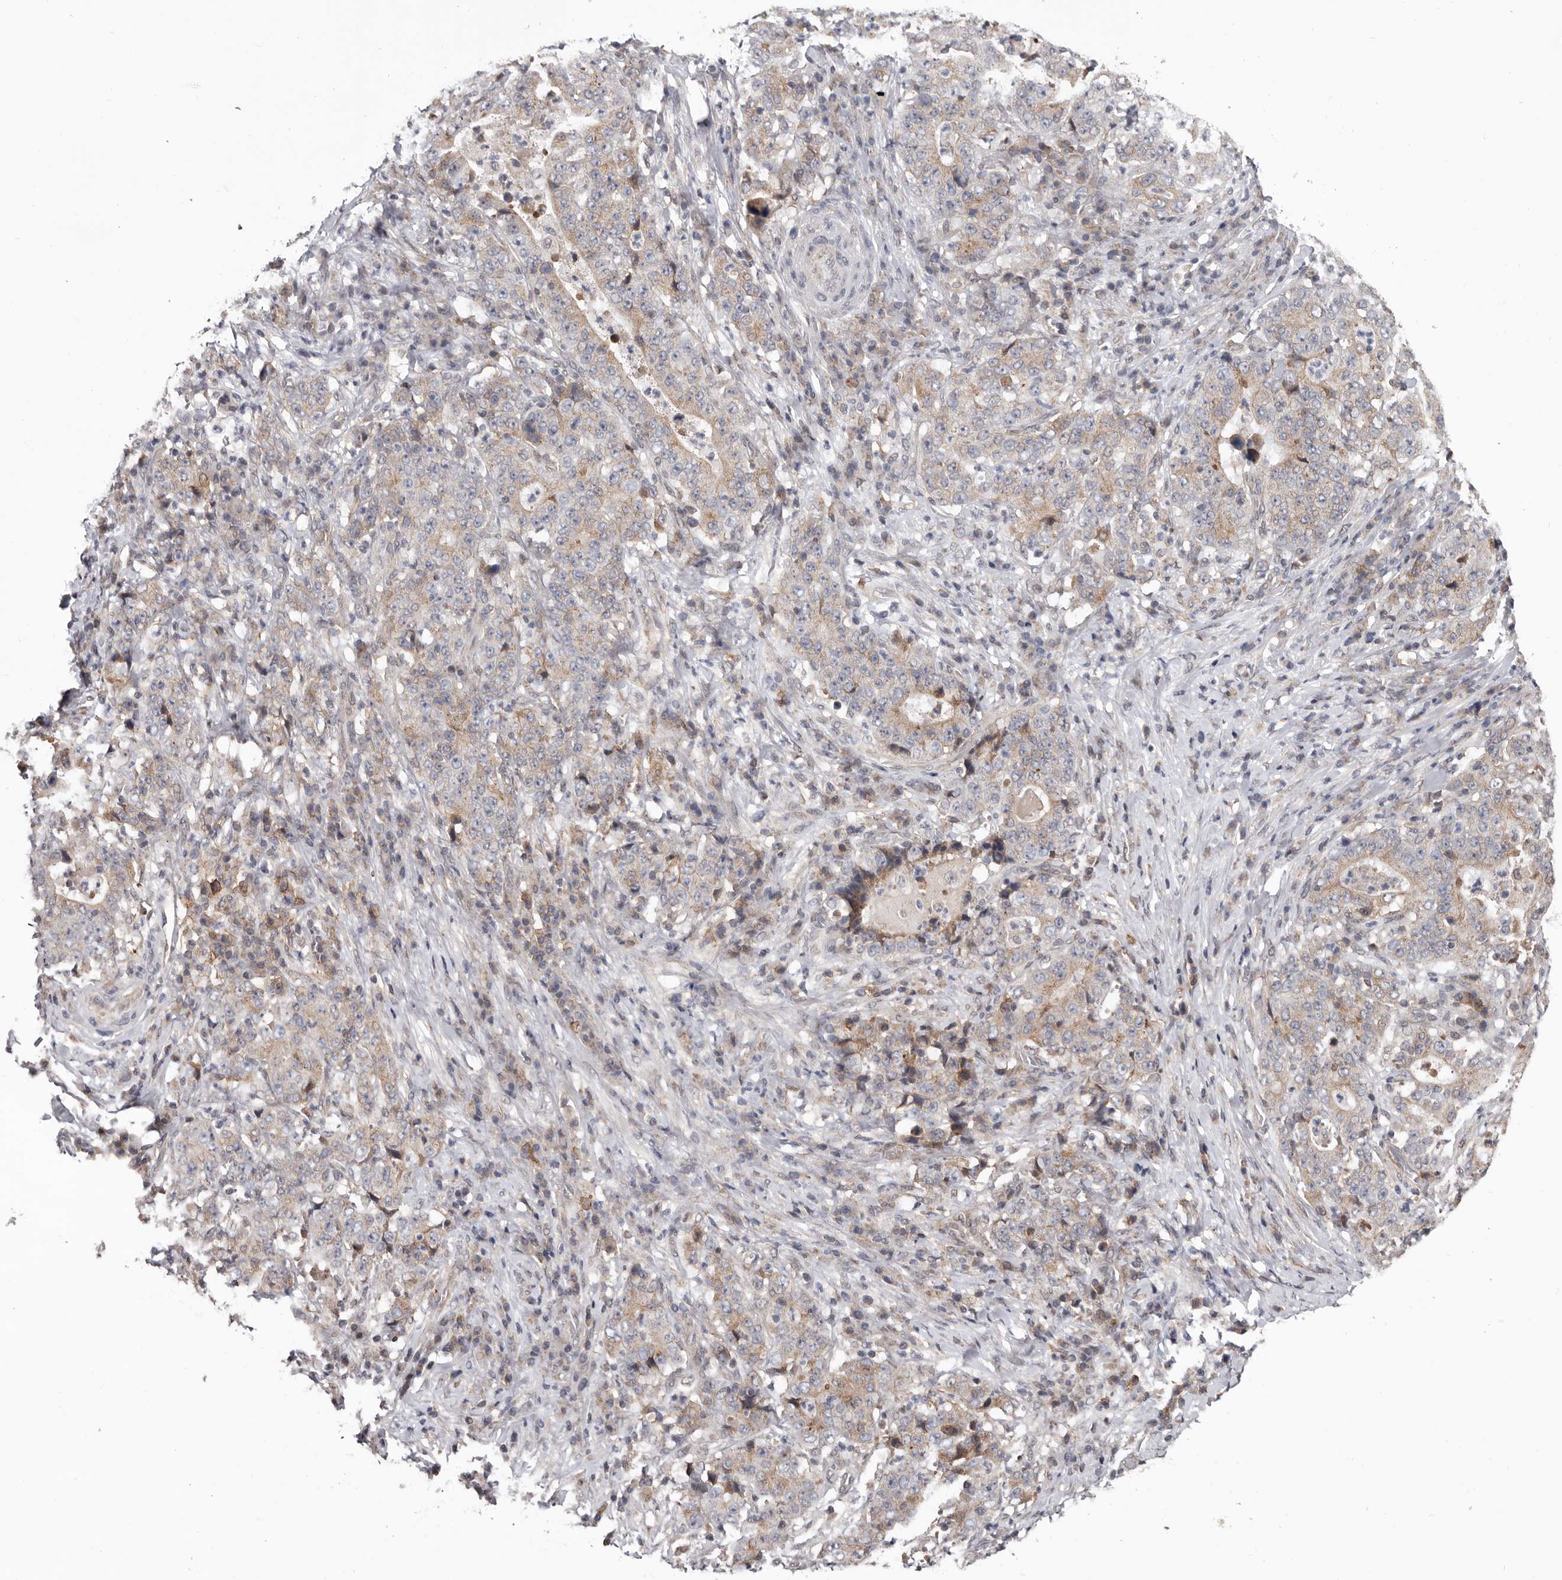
{"staining": {"intensity": "weak", "quantity": ">75%", "location": "cytoplasmic/membranous"}, "tissue": "stomach cancer", "cell_type": "Tumor cells", "image_type": "cancer", "snomed": [{"axis": "morphology", "description": "Normal tissue, NOS"}, {"axis": "morphology", "description": "Adenocarcinoma, NOS"}, {"axis": "topography", "description": "Stomach, upper"}, {"axis": "topography", "description": "Stomach"}], "caption": "Immunohistochemical staining of human stomach cancer exhibits low levels of weak cytoplasmic/membranous expression in about >75% of tumor cells.", "gene": "MOGAT2", "patient": {"sex": "male", "age": 59}}